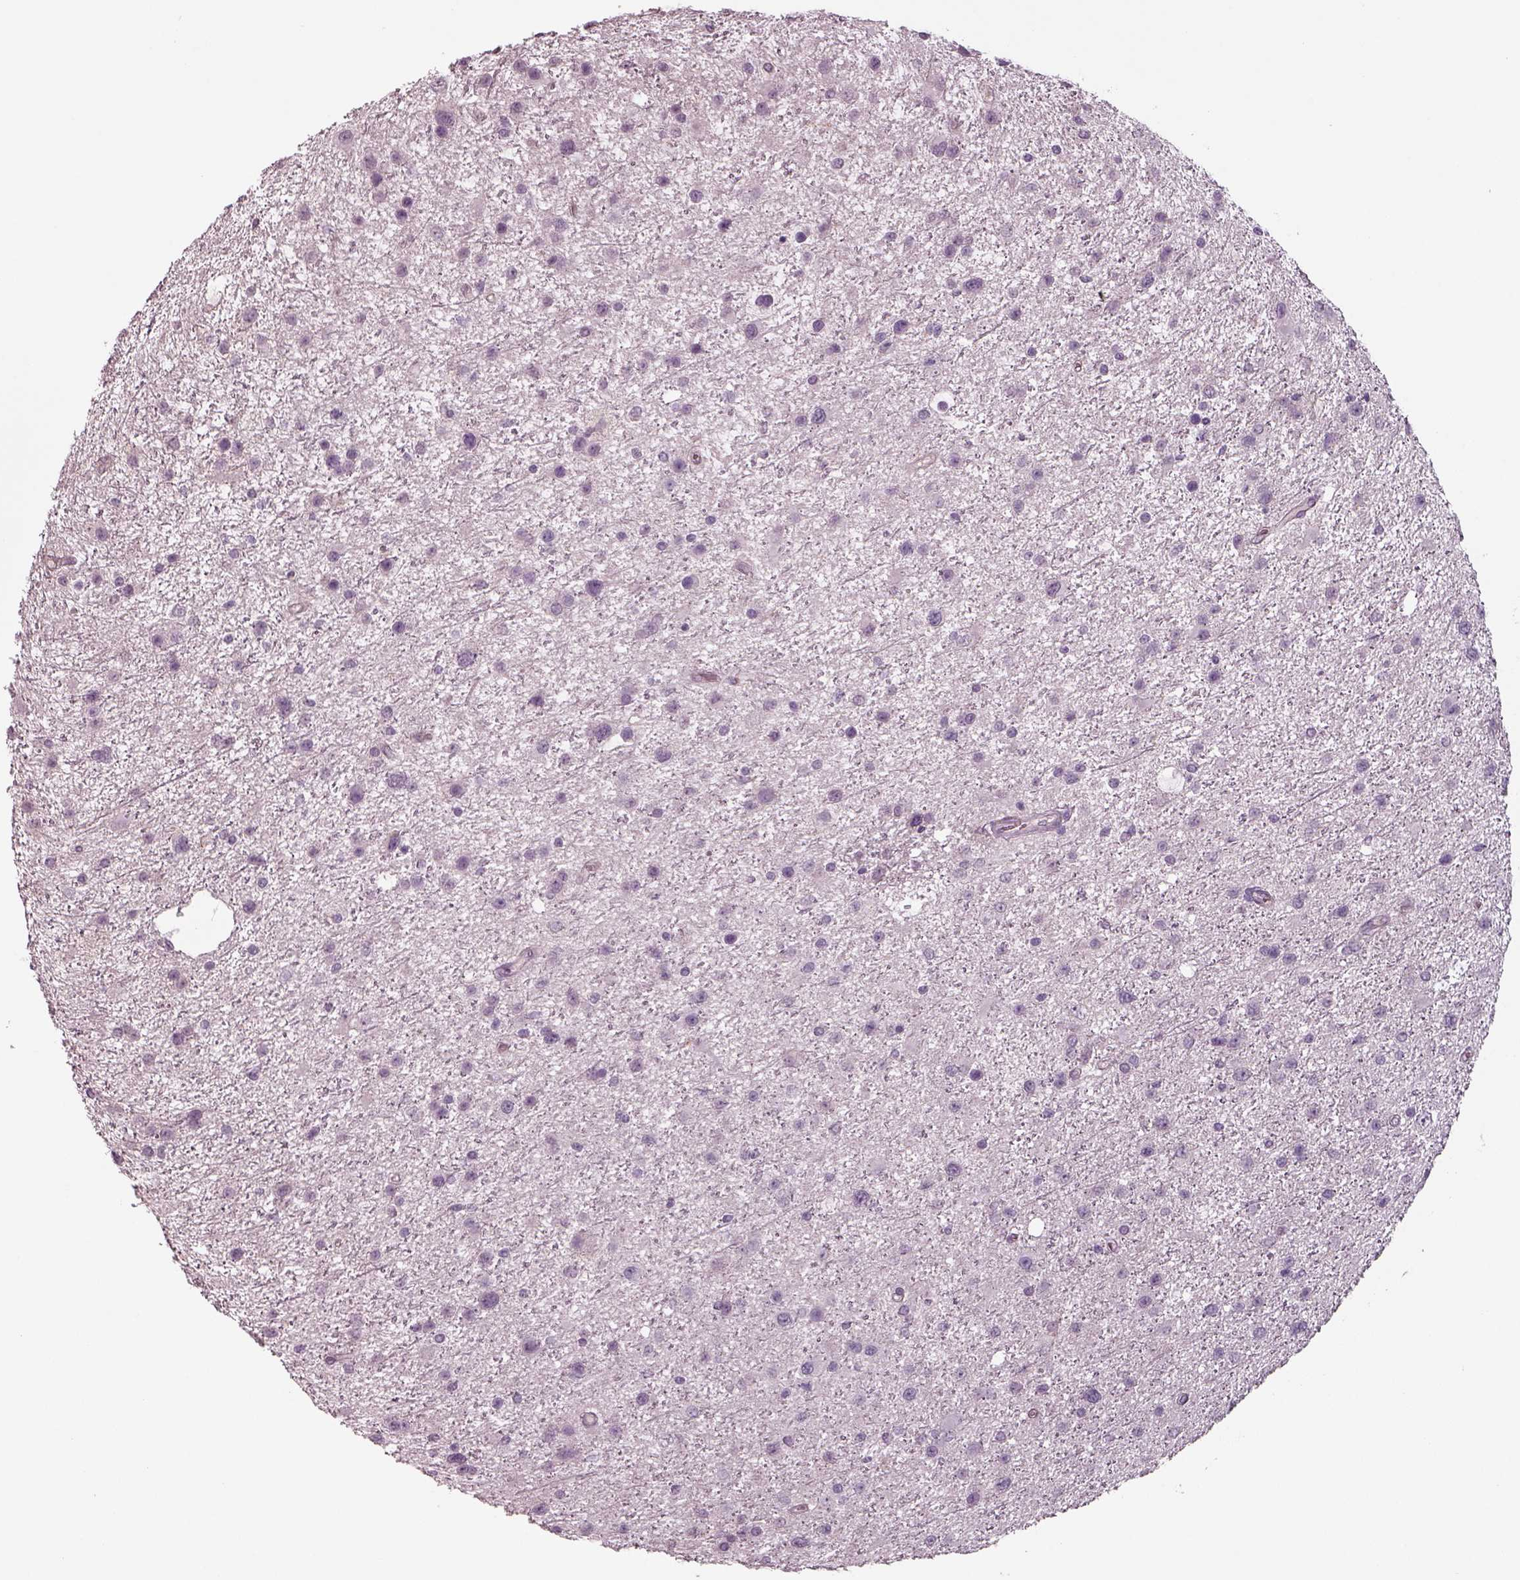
{"staining": {"intensity": "negative", "quantity": "none", "location": "none"}, "tissue": "glioma", "cell_type": "Tumor cells", "image_type": "cancer", "snomed": [{"axis": "morphology", "description": "Glioma, malignant, Low grade"}, {"axis": "topography", "description": "Brain"}], "caption": "This is an immunohistochemistry histopathology image of glioma. There is no positivity in tumor cells.", "gene": "SEPTIN14", "patient": {"sex": "female", "age": 32}}